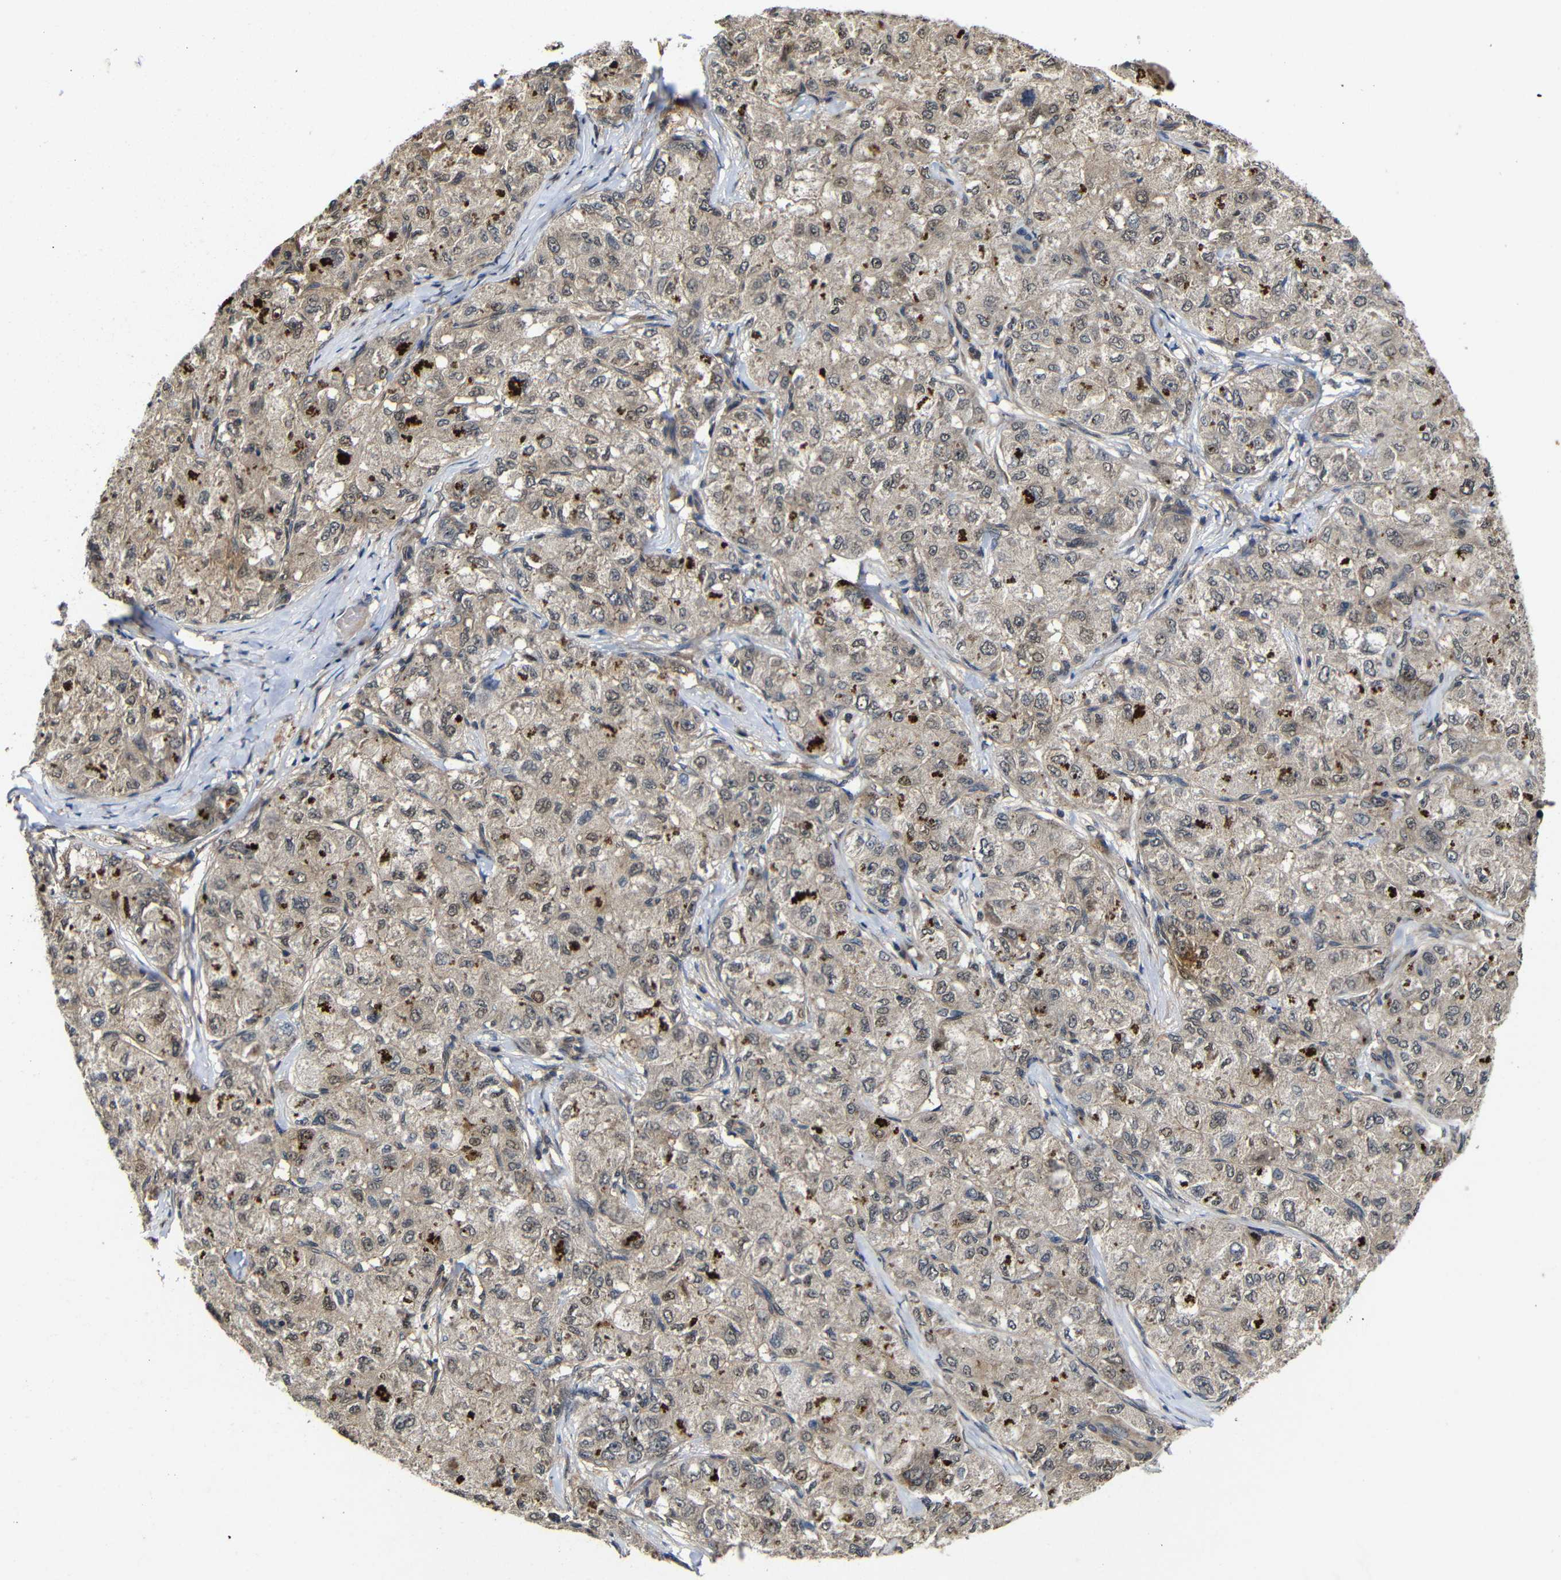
{"staining": {"intensity": "weak", "quantity": ">75%", "location": "cytoplasmic/membranous"}, "tissue": "liver cancer", "cell_type": "Tumor cells", "image_type": "cancer", "snomed": [{"axis": "morphology", "description": "Carcinoma, Hepatocellular, NOS"}, {"axis": "topography", "description": "Liver"}], "caption": "Approximately >75% of tumor cells in liver cancer show weak cytoplasmic/membranous protein staining as visualized by brown immunohistochemical staining.", "gene": "ATG12", "patient": {"sex": "male", "age": 80}}